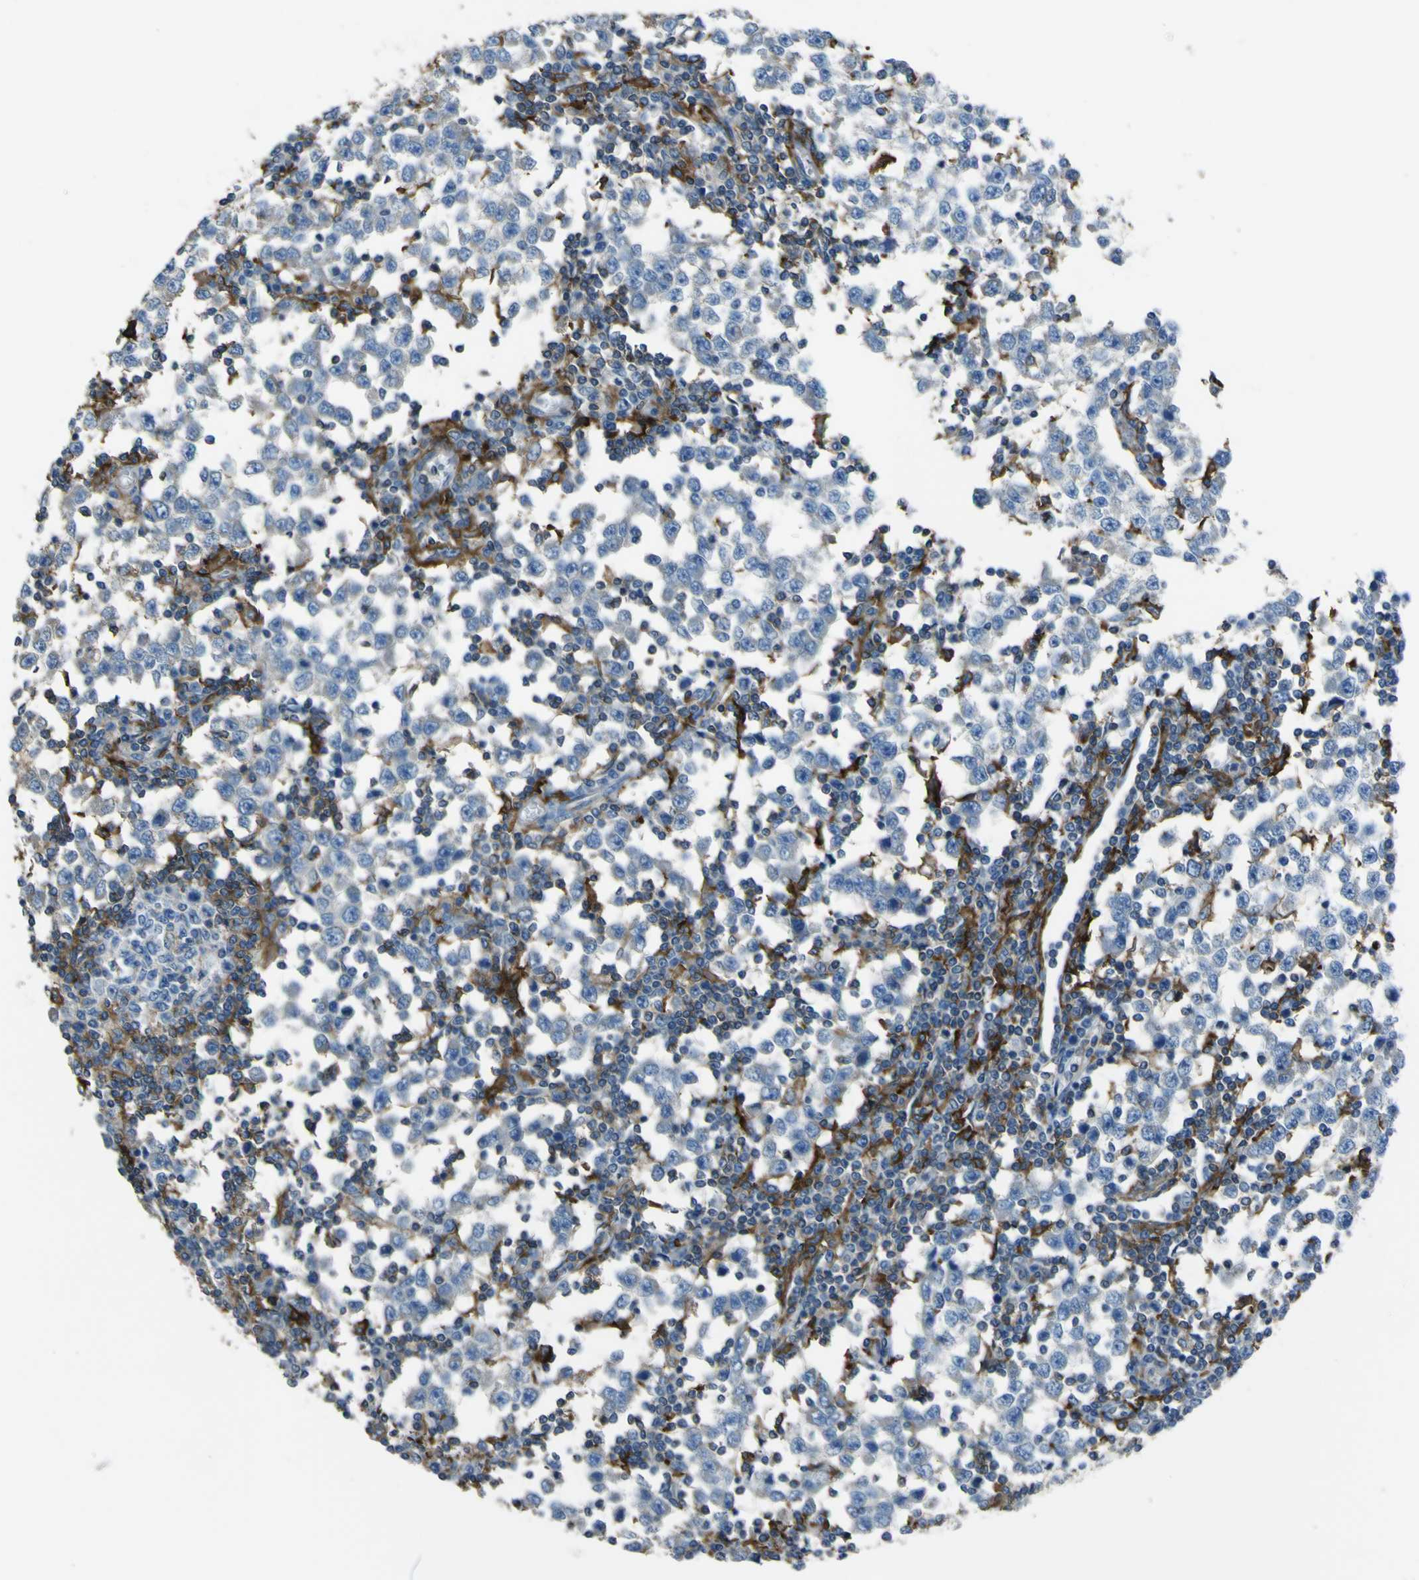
{"staining": {"intensity": "negative", "quantity": "none", "location": "none"}, "tissue": "testis cancer", "cell_type": "Tumor cells", "image_type": "cancer", "snomed": [{"axis": "morphology", "description": "Seminoma, NOS"}, {"axis": "topography", "description": "Testis"}], "caption": "Tumor cells are negative for brown protein staining in testis cancer (seminoma). The staining is performed using DAB brown chromogen with nuclei counter-stained in using hematoxylin.", "gene": "LAIR1", "patient": {"sex": "male", "age": 65}}